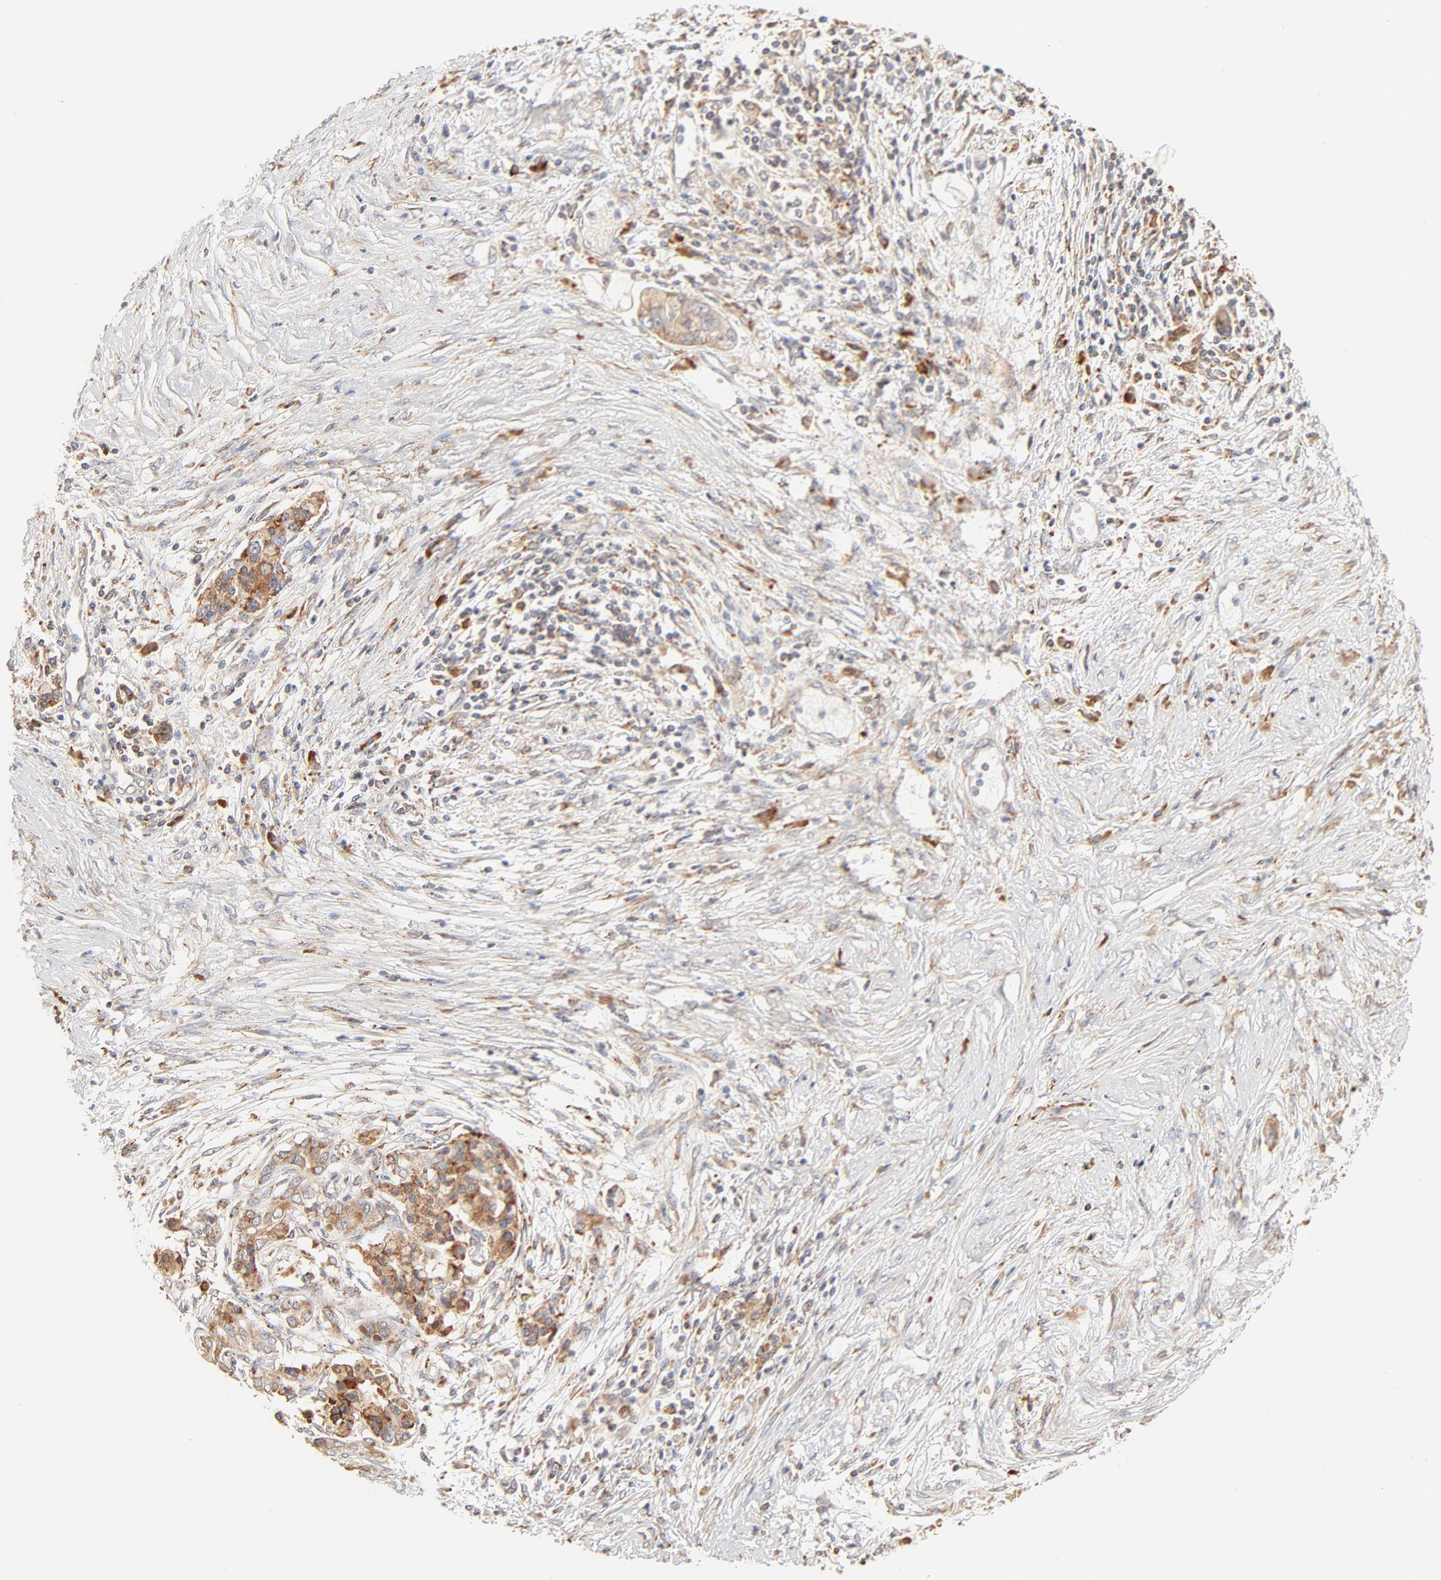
{"staining": {"intensity": "moderate", "quantity": ">75%", "location": "cytoplasmic/membranous"}, "tissue": "pancreatic cancer", "cell_type": "Tumor cells", "image_type": "cancer", "snomed": [{"axis": "morphology", "description": "Adenocarcinoma, NOS"}, {"axis": "topography", "description": "Pancreas"}], "caption": "Pancreatic cancer (adenocarcinoma) stained for a protein (brown) reveals moderate cytoplasmic/membranous positive staining in about >75% of tumor cells.", "gene": "PARP12", "patient": {"sex": "female", "age": 59}}